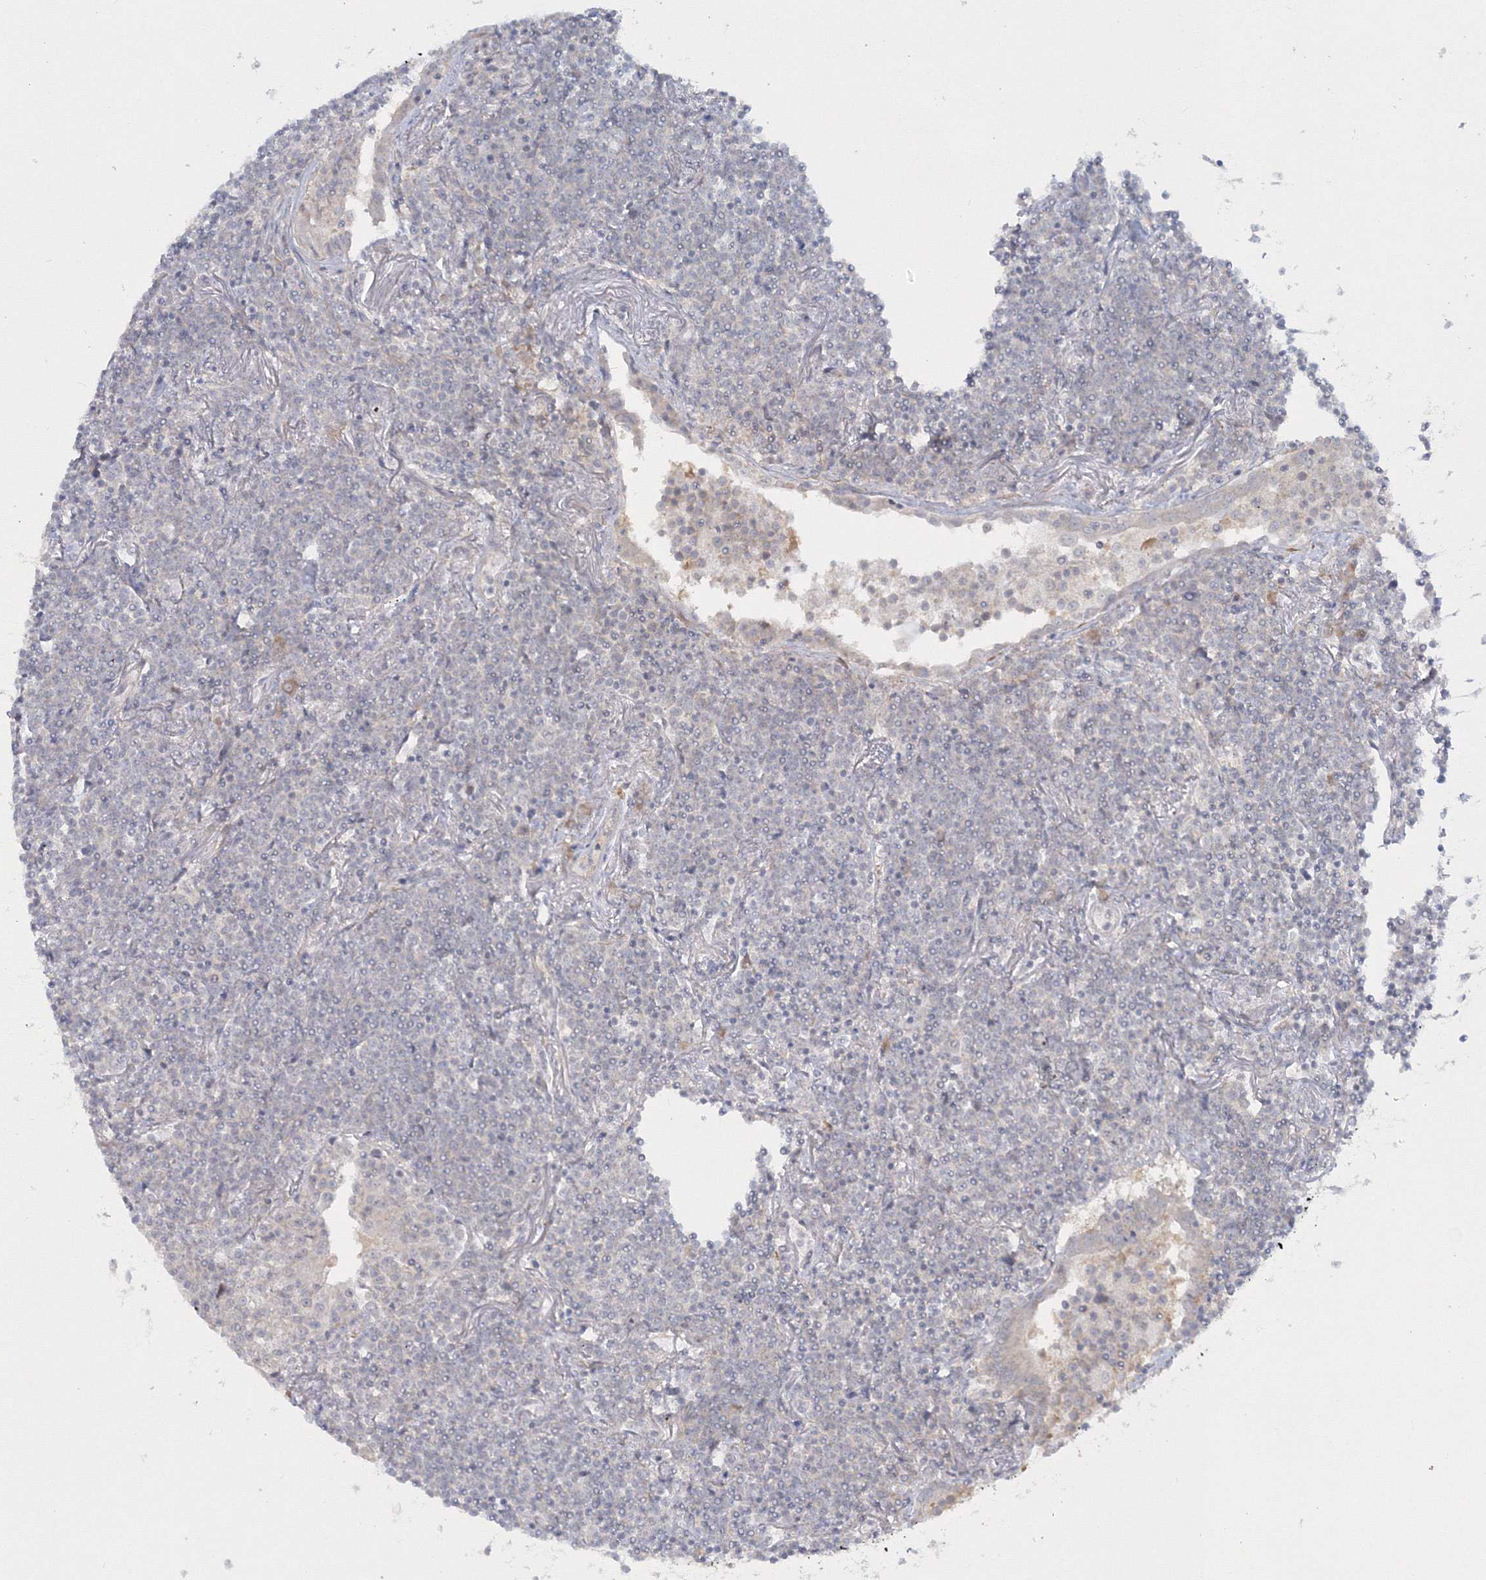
{"staining": {"intensity": "negative", "quantity": "none", "location": "none"}, "tissue": "lymphoma", "cell_type": "Tumor cells", "image_type": "cancer", "snomed": [{"axis": "morphology", "description": "Malignant lymphoma, non-Hodgkin's type, Low grade"}, {"axis": "topography", "description": "Lung"}], "caption": "IHC image of lymphoma stained for a protein (brown), which shows no staining in tumor cells.", "gene": "IPMK", "patient": {"sex": "female", "age": 71}}